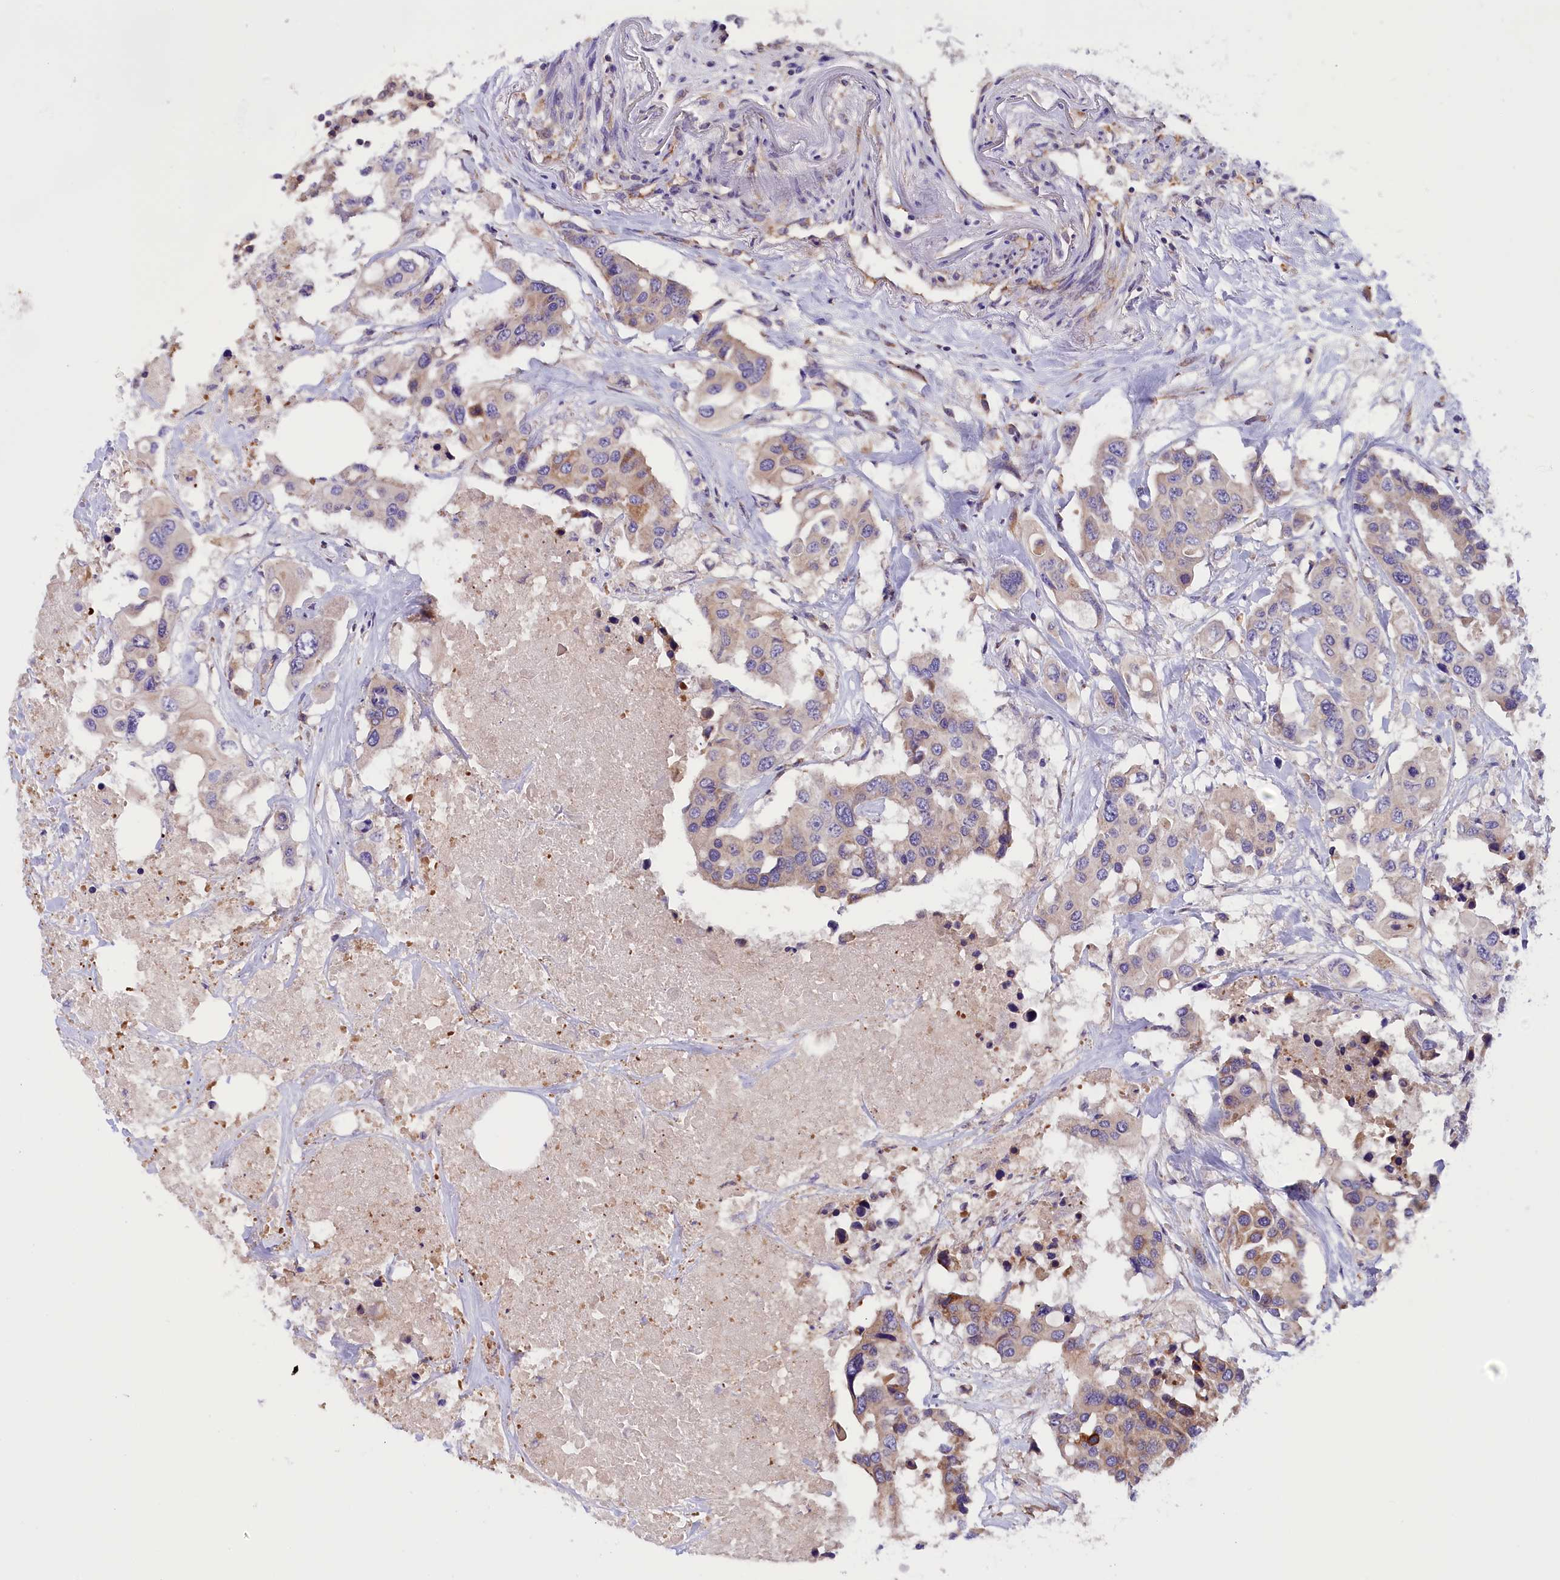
{"staining": {"intensity": "weak", "quantity": "<25%", "location": "cytoplasmic/membranous"}, "tissue": "colorectal cancer", "cell_type": "Tumor cells", "image_type": "cancer", "snomed": [{"axis": "morphology", "description": "Adenocarcinoma, NOS"}, {"axis": "topography", "description": "Colon"}], "caption": "The histopathology image exhibits no significant expression in tumor cells of adenocarcinoma (colorectal).", "gene": "DNAJB9", "patient": {"sex": "male", "age": 77}}